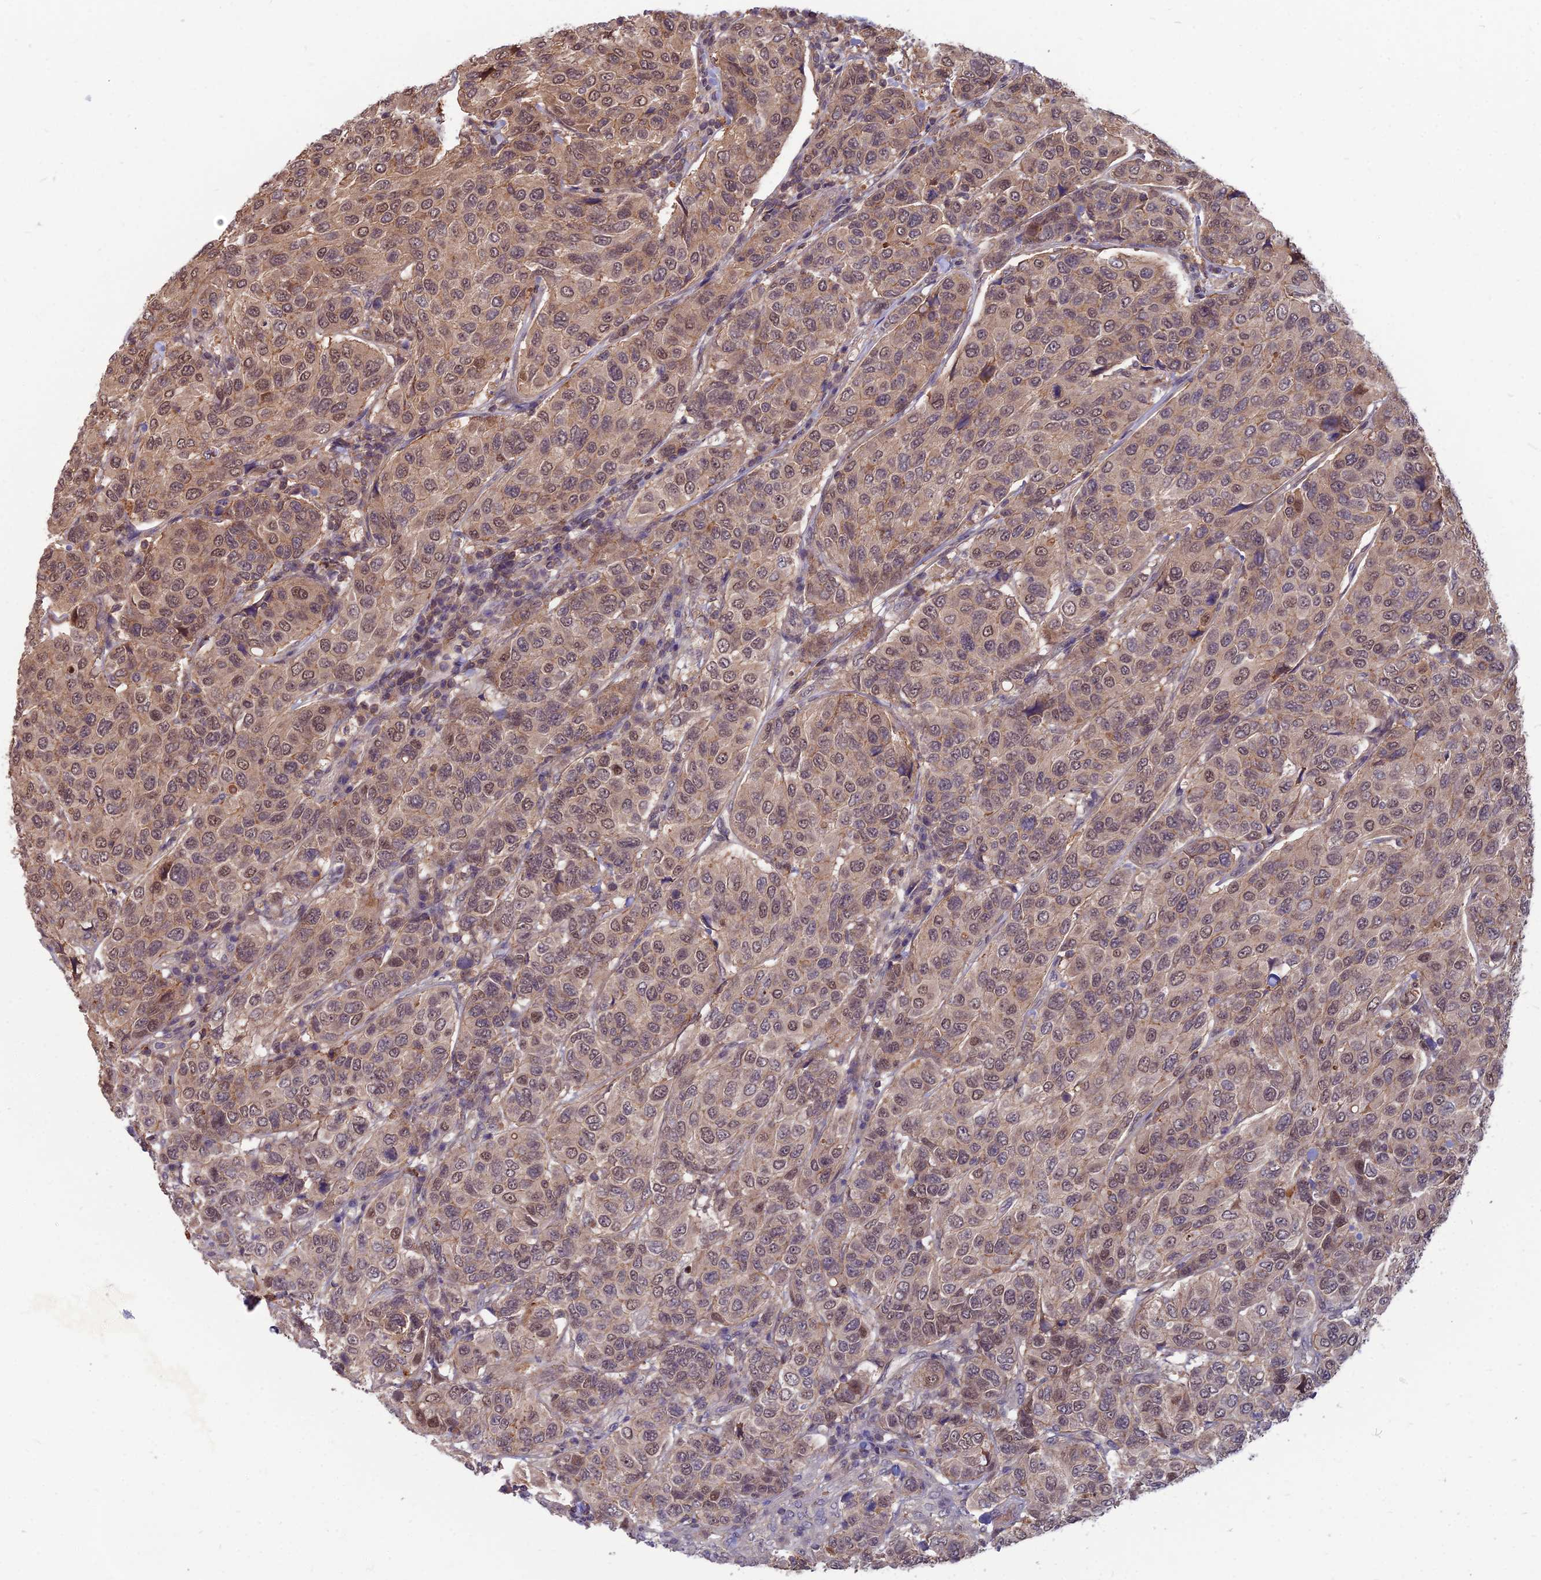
{"staining": {"intensity": "moderate", "quantity": ">75%", "location": "cytoplasmic/membranous,nuclear"}, "tissue": "breast cancer", "cell_type": "Tumor cells", "image_type": "cancer", "snomed": [{"axis": "morphology", "description": "Duct carcinoma"}, {"axis": "topography", "description": "Breast"}], "caption": "Immunohistochemistry (IHC) (DAB (3,3'-diaminobenzidine)) staining of human infiltrating ductal carcinoma (breast) displays moderate cytoplasmic/membranous and nuclear protein staining in about >75% of tumor cells.", "gene": "OPA3", "patient": {"sex": "female", "age": 55}}